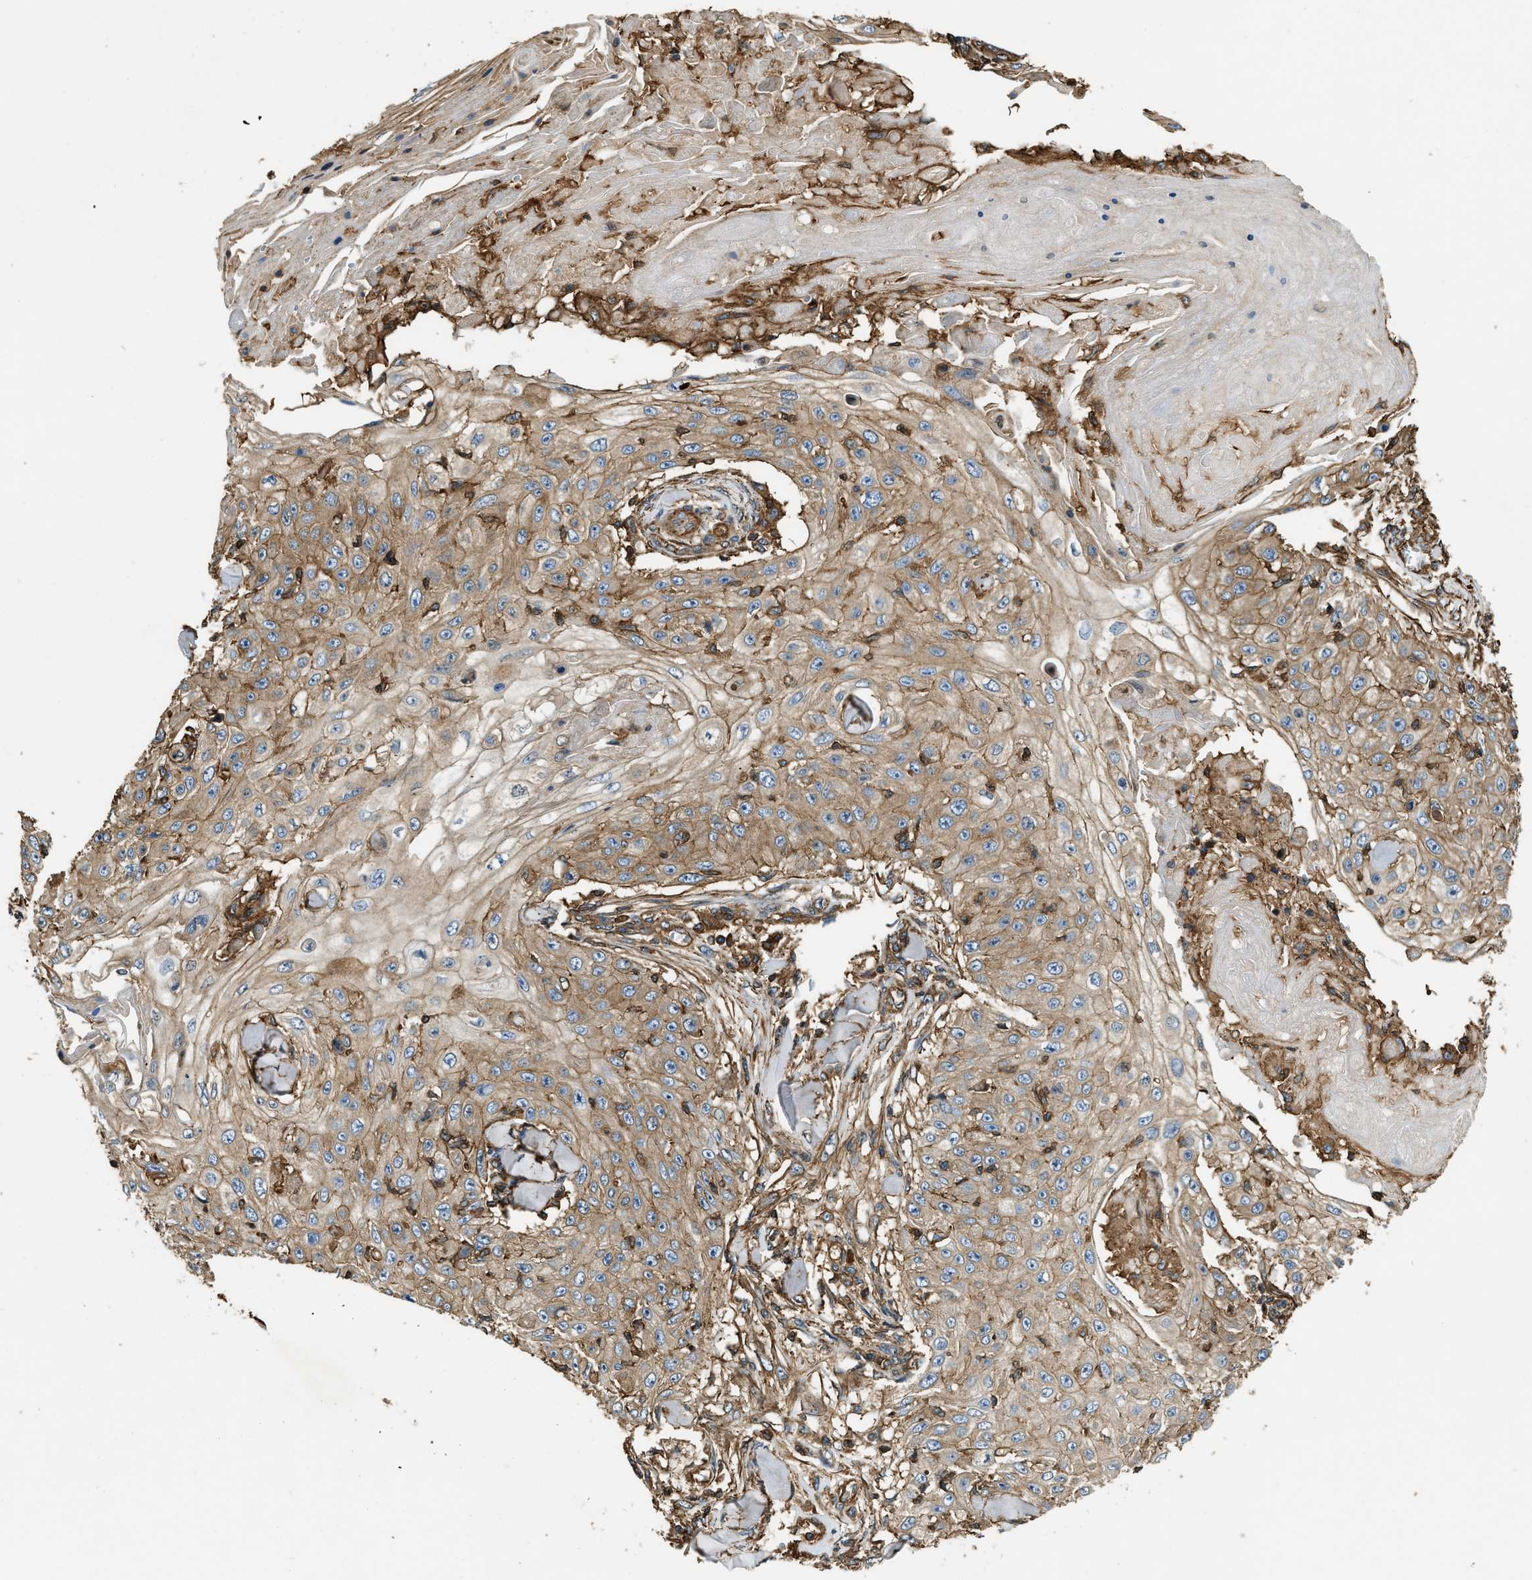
{"staining": {"intensity": "moderate", "quantity": ">75%", "location": "cytoplasmic/membranous"}, "tissue": "skin cancer", "cell_type": "Tumor cells", "image_type": "cancer", "snomed": [{"axis": "morphology", "description": "Squamous cell carcinoma, NOS"}, {"axis": "topography", "description": "Skin"}], "caption": "A brown stain shows moderate cytoplasmic/membranous expression of a protein in human skin cancer tumor cells.", "gene": "YARS1", "patient": {"sex": "male", "age": 86}}